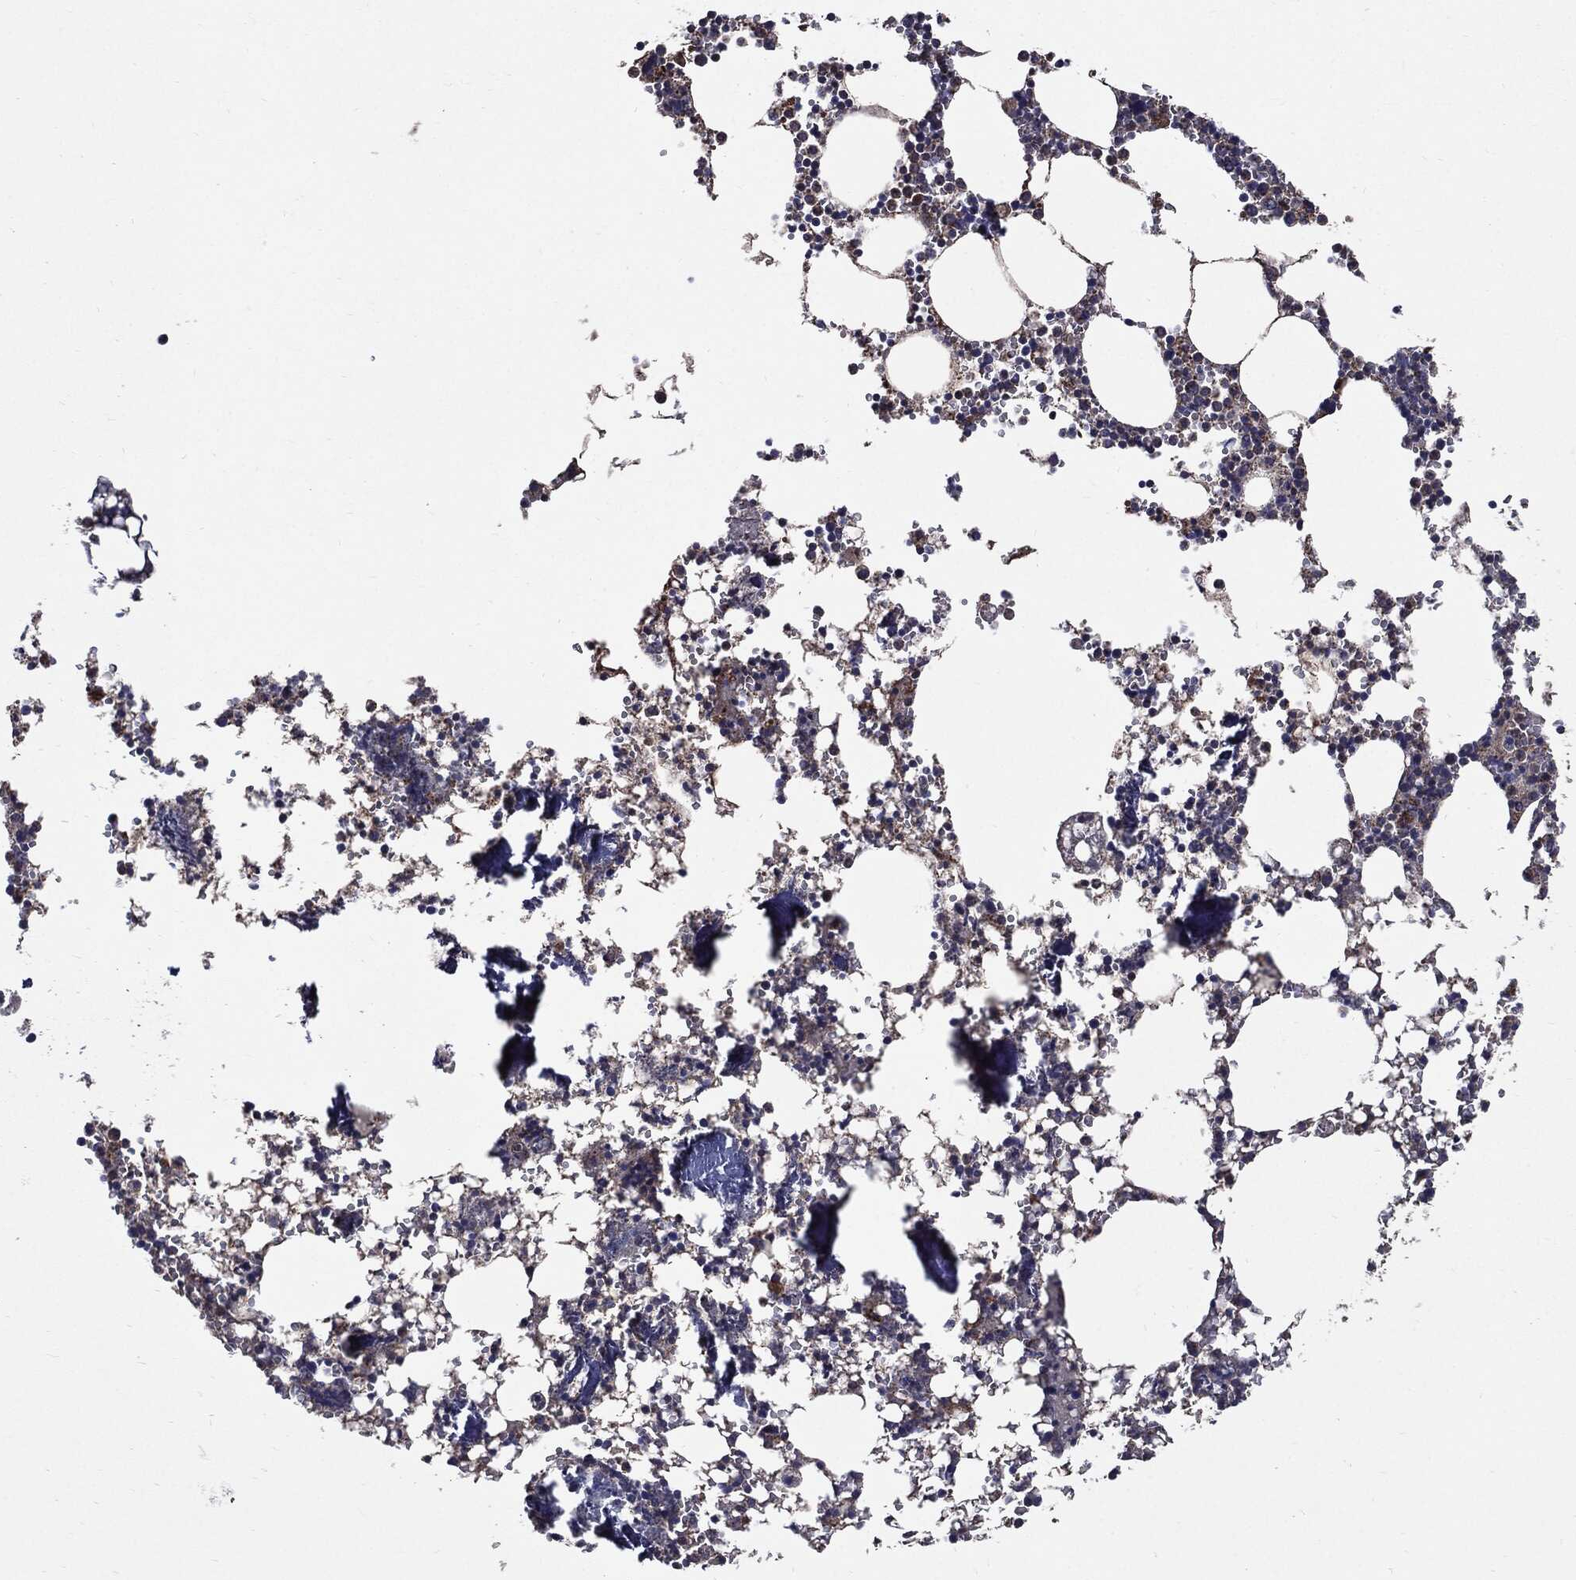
{"staining": {"intensity": "negative", "quantity": "none", "location": "none"}, "tissue": "bone marrow", "cell_type": "Hematopoietic cells", "image_type": "normal", "snomed": [{"axis": "morphology", "description": "Normal tissue, NOS"}, {"axis": "topography", "description": "Bone marrow"}], "caption": "IHC micrograph of normal bone marrow: human bone marrow stained with DAB exhibits no significant protein expression in hematopoietic cells. The staining was performed using DAB to visualize the protein expression in brown, while the nuclei were stained in blue with hematoxylin (Magnification: 20x).", "gene": "PDCD6IP", "patient": {"sex": "female", "age": 64}}